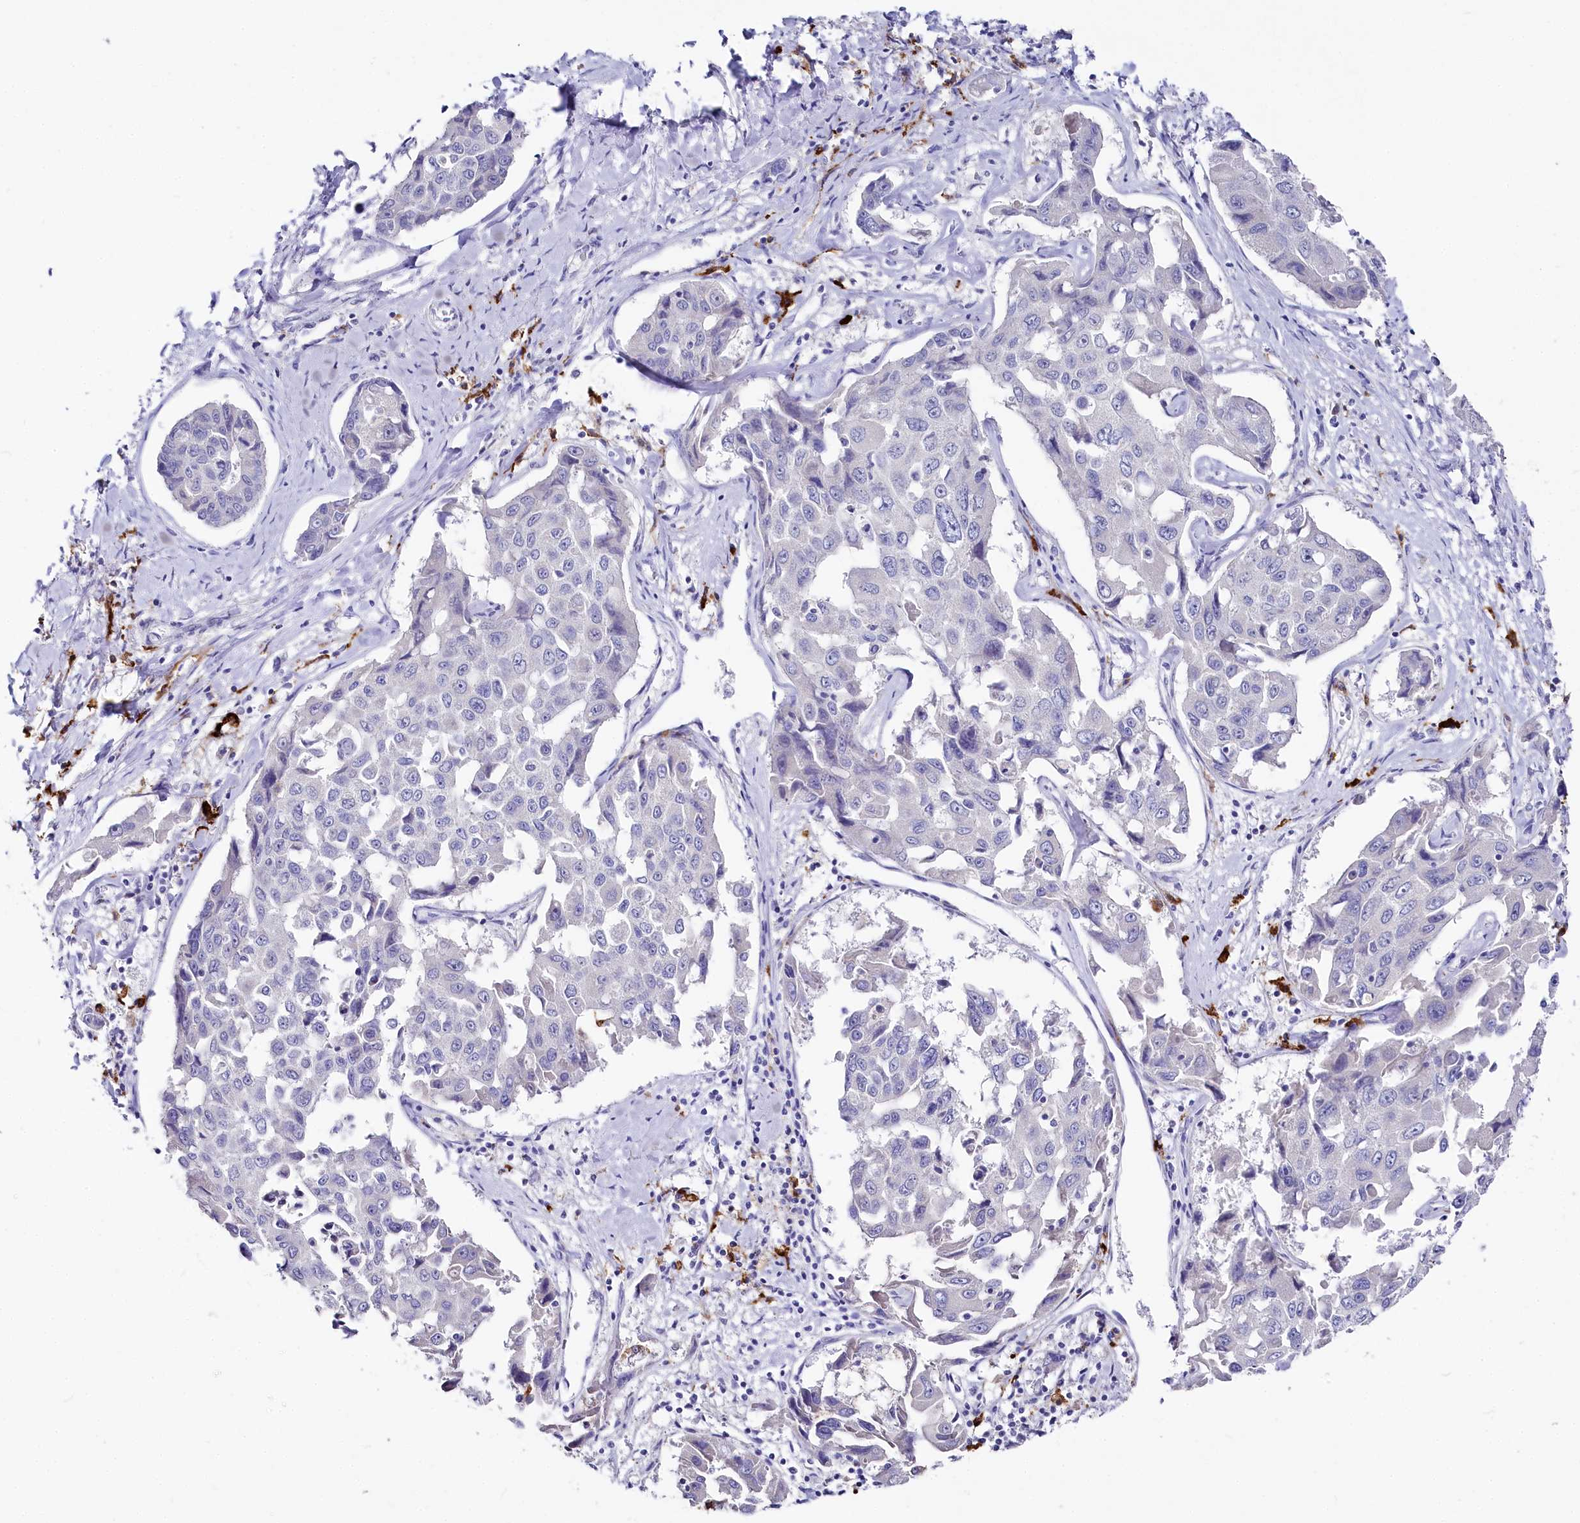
{"staining": {"intensity": "negative", "quantity": "none", "location": "none"}, "tissue": "liver cancer", "cell_type": "Tumor cells", "image_type": "cancer", "snomed": [{"axis": "morphology", "description": "Cholangiocarcinoma"}, {"axis": "topography", "description": "Liver"}], "caption": "The histopathology image shows no significant positivity in tumor cells of liver cholangiocarcinoma.", "gene": "CLEC4M", "patient": {"sex": "male", "age": 59}}